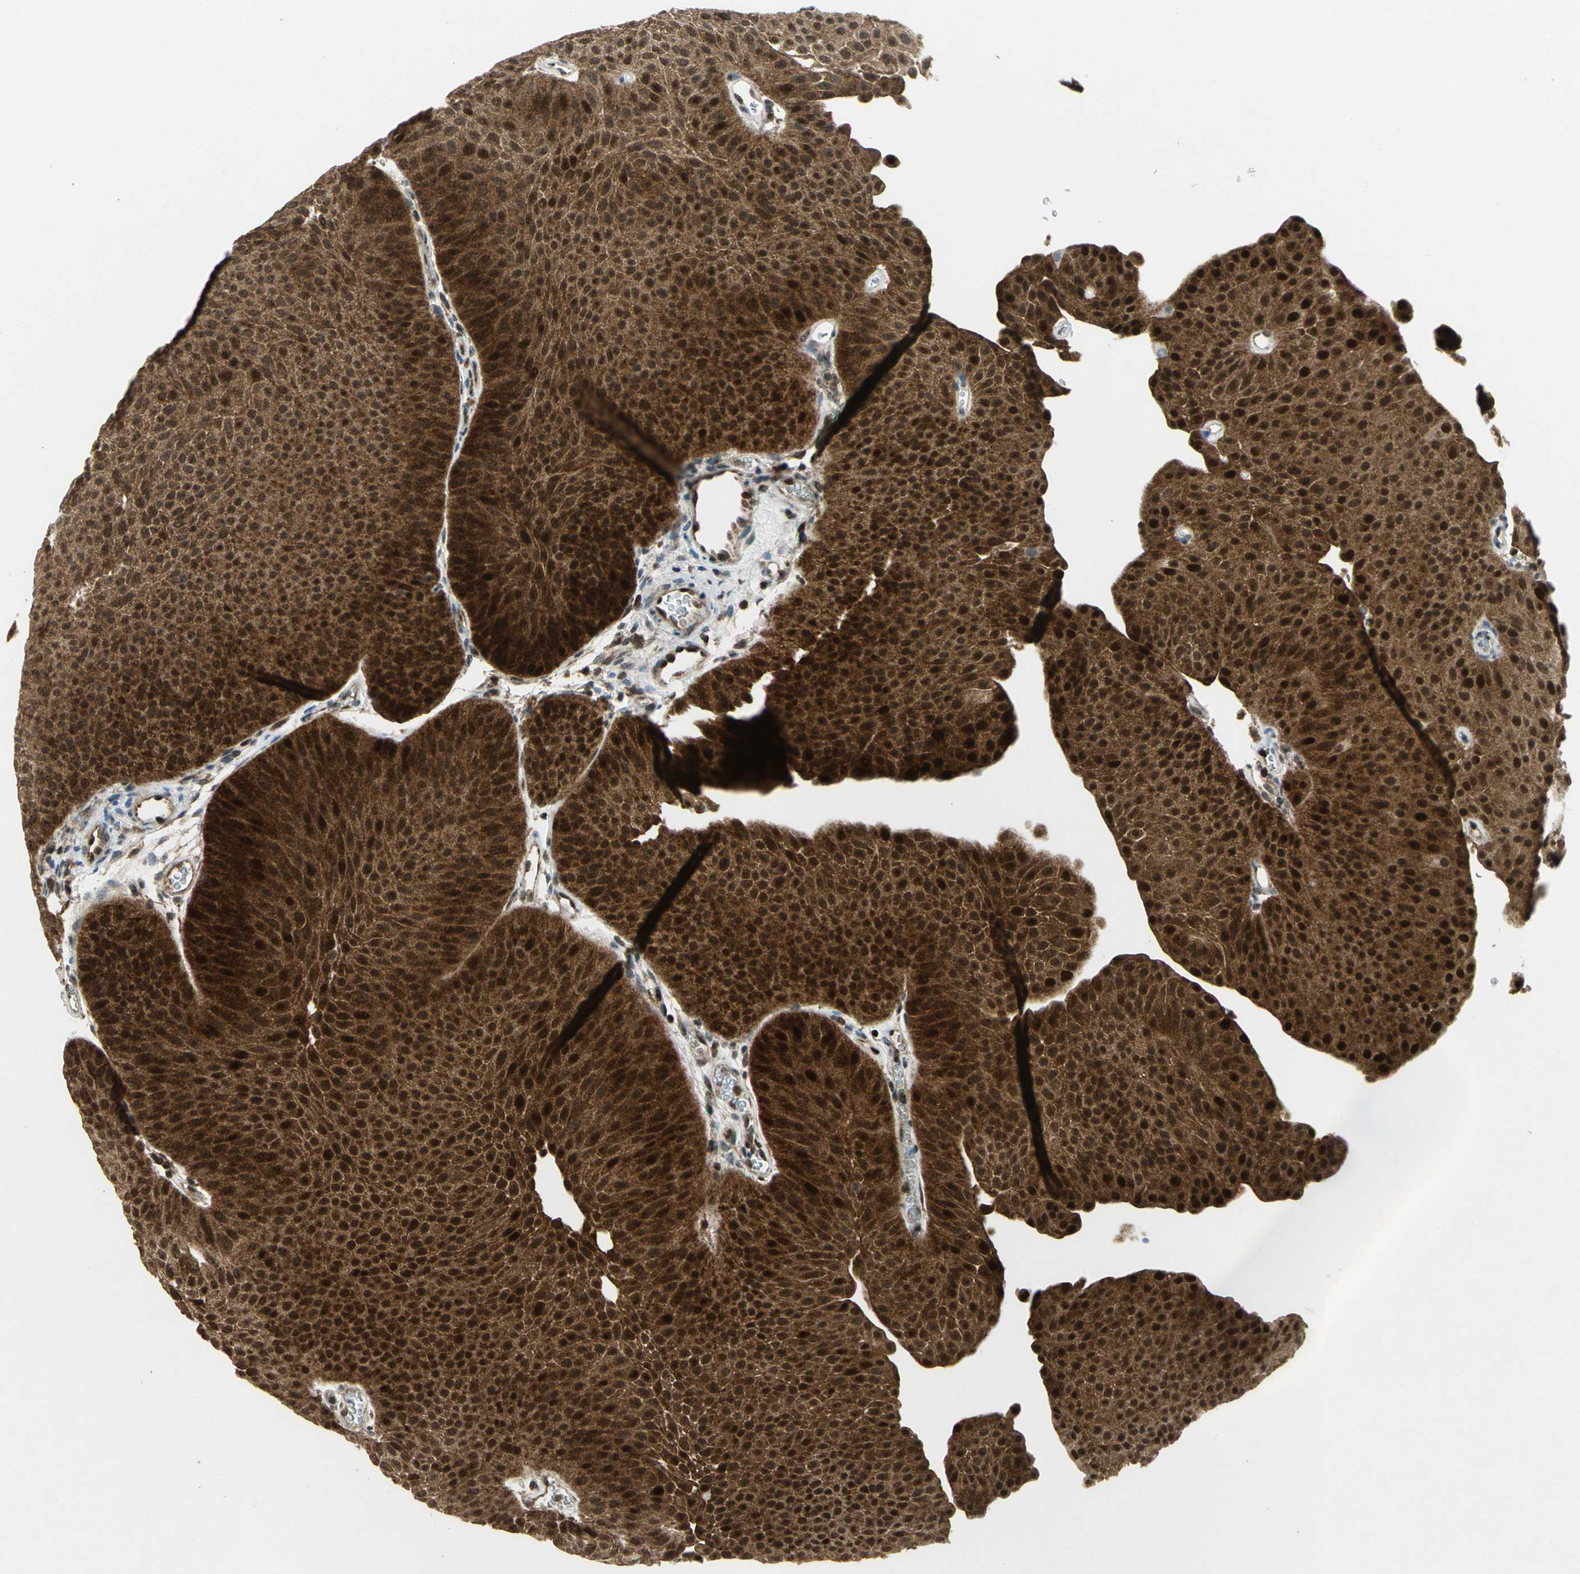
{"staining": {"intensity": "strong", "quantity": ">75%", "location": "cytoplasmic/membranous,nuclear"}, "tissue": "urothelial cancer", "cell_type": "Tumor cells", "image_type": "cancer", "snomed": [{"axis": "morphology", "description": "Urothelial carcinoma, Low grade"}, {"axis": "topography", "description": "Urinary bladder"}], "caption": "Urothelial cancer stained for a protein shows strong cytoplasmic/membranous and nuclear positivity in tumor cells.", "gene": "PPIA", "patient": {"sex": "female", "age": 60}}